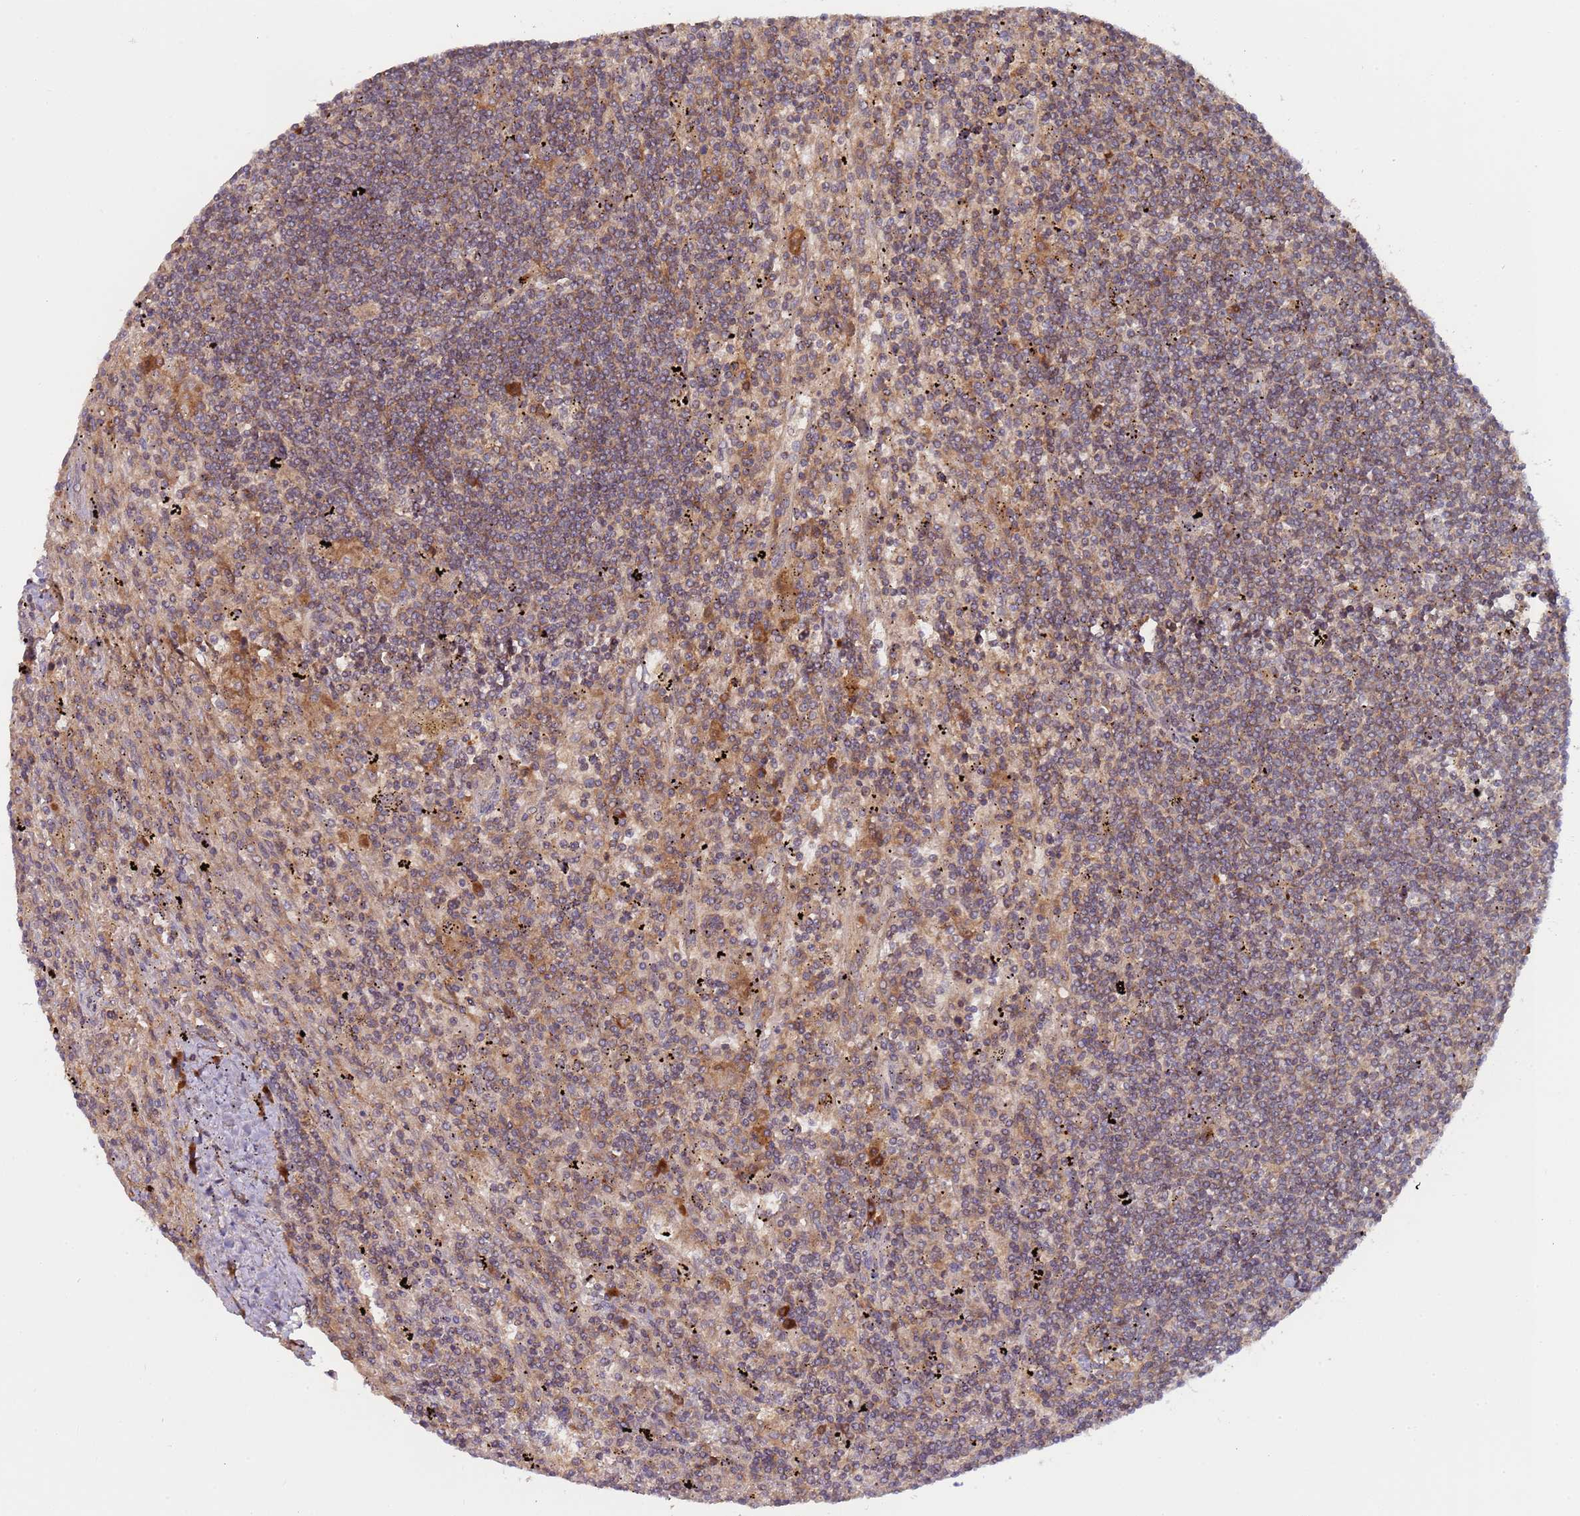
{"staining": {"intensity": "weak", "quantity": ">75%", "location": "cytoplasmic/membranous"}, "tissue": "lymphoma", "cell_type": "Tumor cells", "image_type": "cancer", "snomed": [{"axis": "morphology", "description": "Malignant lymphoma, non-Hodgkin's type, Low grade"}, {"axis": "topography", "description": "Spleen"}], "caption": "Malignant lymphoma, non-Hodgkin's type (low-grade) stained with DAB immunohistochemistry (IHC) reveals low levels of weak cytoplasmic/membranous positivity in approximately >75% of tumor cells. The protein of interest is shown in brown color, while the nuclei are stained blue.", "gene": "OR5A2", "patient": {"sex": "male", "age": 76}}